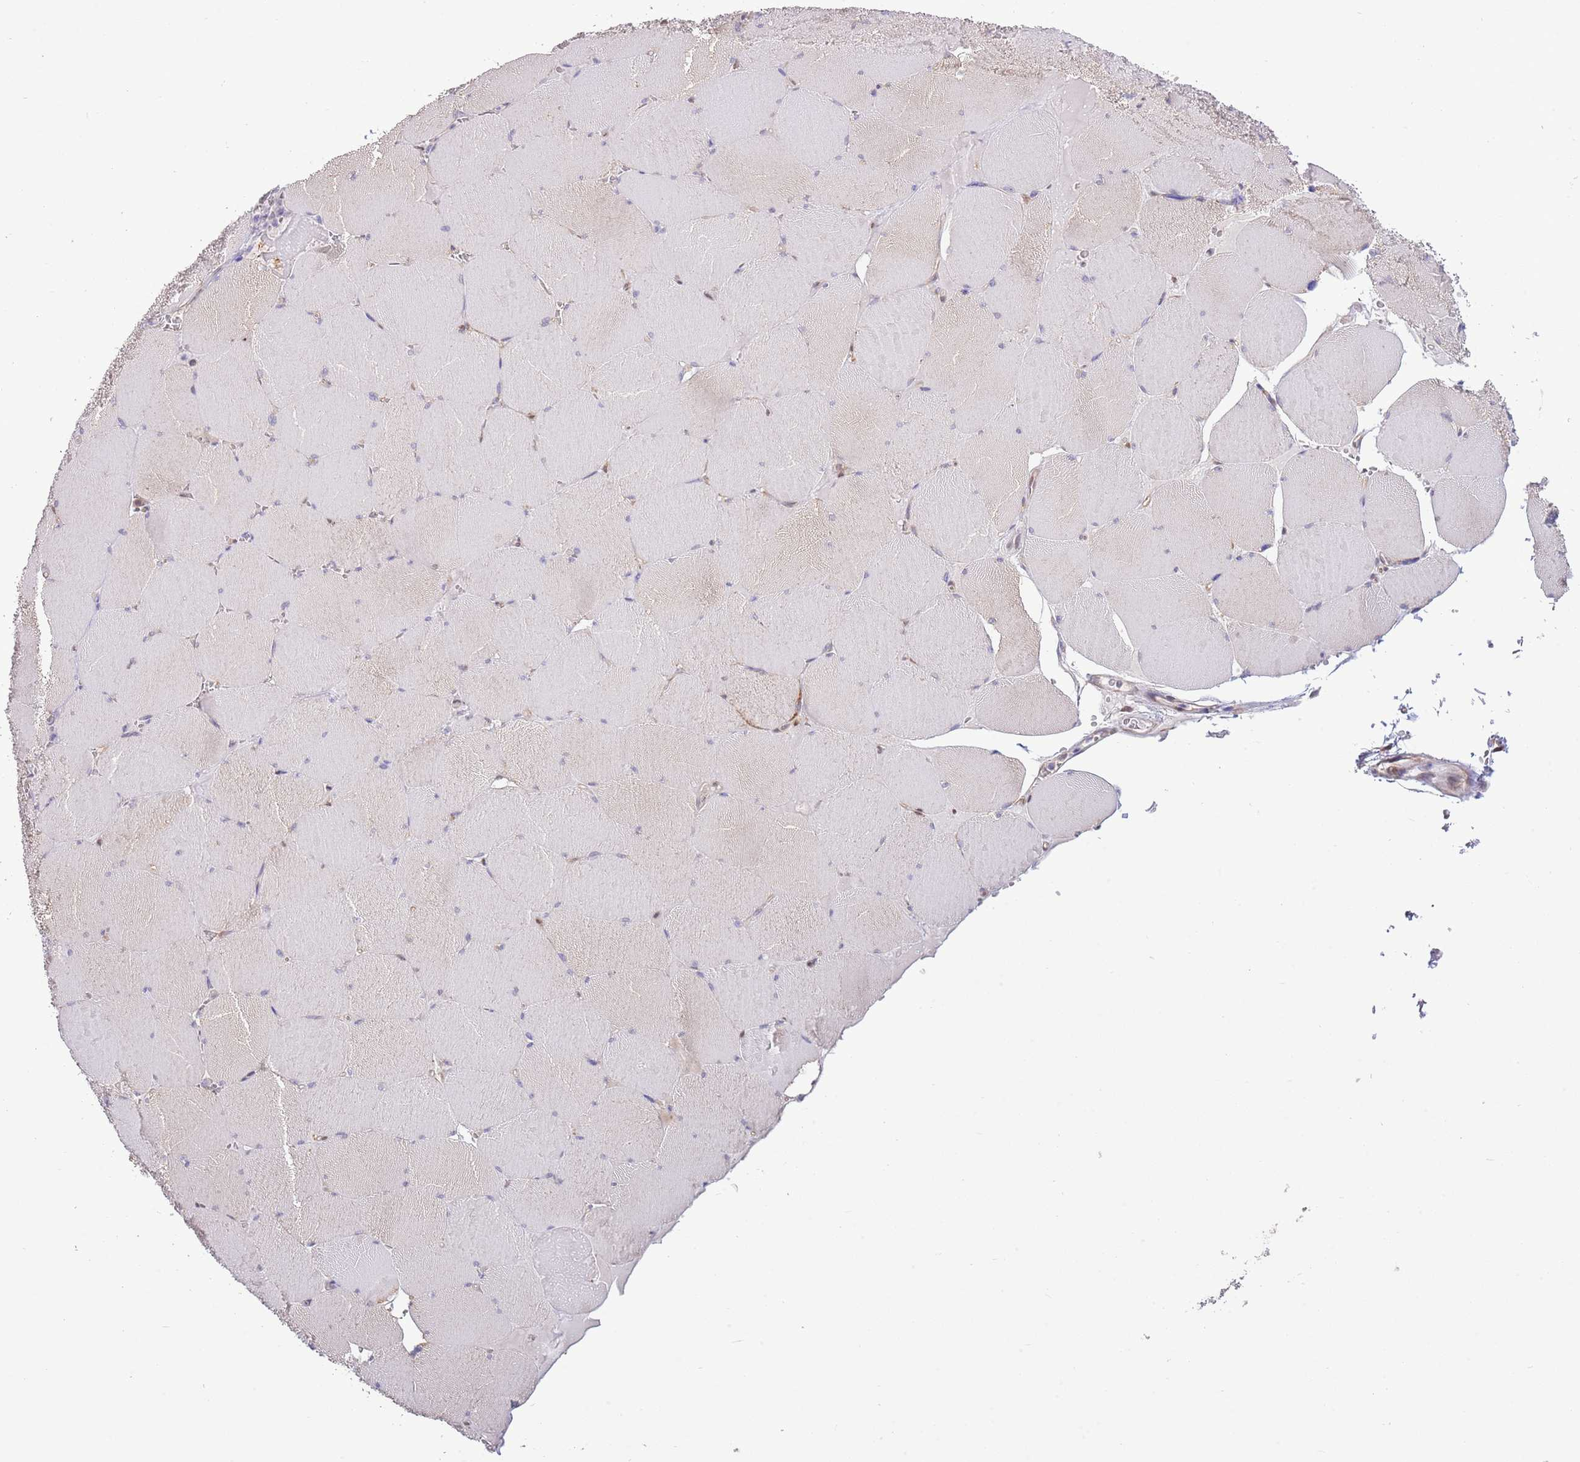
{"staining": {"intensity": "weak", "quantity": "<25%", "location": "cytoplasmic/membranous,nuclear"}, "tissue": "skeletal muscle", "cell_type": "Myocytes", "image_type": "normal", "snomed": [{"axis": "morphology", "description": "Normal tissue, NOS"}, {"axis": "topography", "description": "Skeletal muscle"}, {"axis": "topography", "description": "Head-Neck"}], "caption": "Benign skeletal muscle was stained to show a protein in brown. There is no significant staining in myocytes. Nuclei are stained in blue.", "gene": "ARL2BP", "patient": {"sex": "male", "age": 66}}